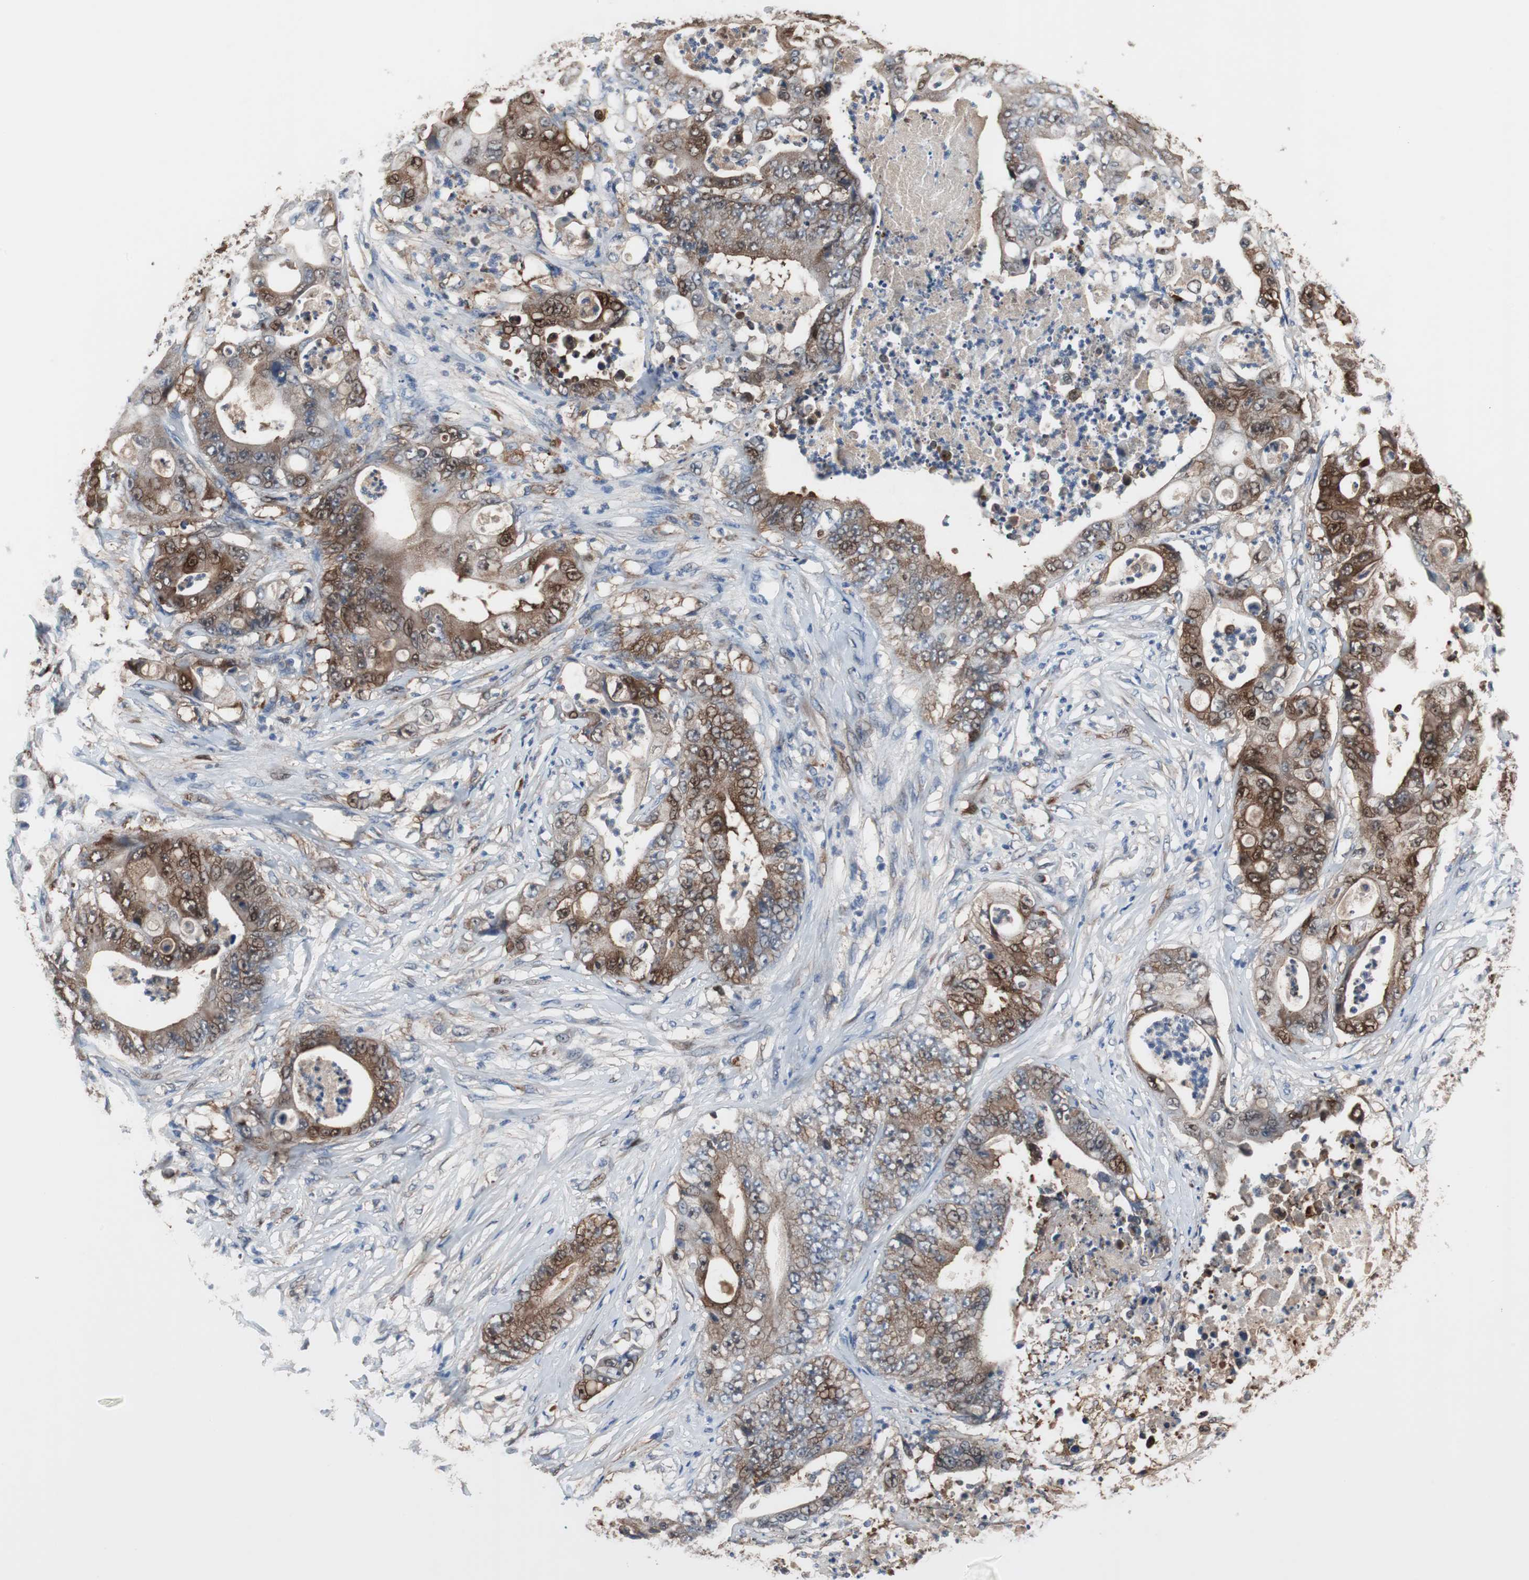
{"staining": {"intensity": "strong", "quantity": ">75%", "location": "cytoplasmic/membranous,nuclear"}, "tissue": "stomach cancer", "cell_type": "Tumor cells", "image_type": "cancer", "snomed": [{"axis": "morphology", "description": "Adenocarcinoma, NOS"}, {"axis": "topography", "description": "Stomach"}], "caption": "There is high levels of strong cytoplasmic/membranous and nuclear expression in tumor cells of stomach cancer (adenocarcinoma), as demonstrated by immunohistochemical staining (brown color).", "gene": "CALB2", "patient": {"sex": "female", "age": 73}}